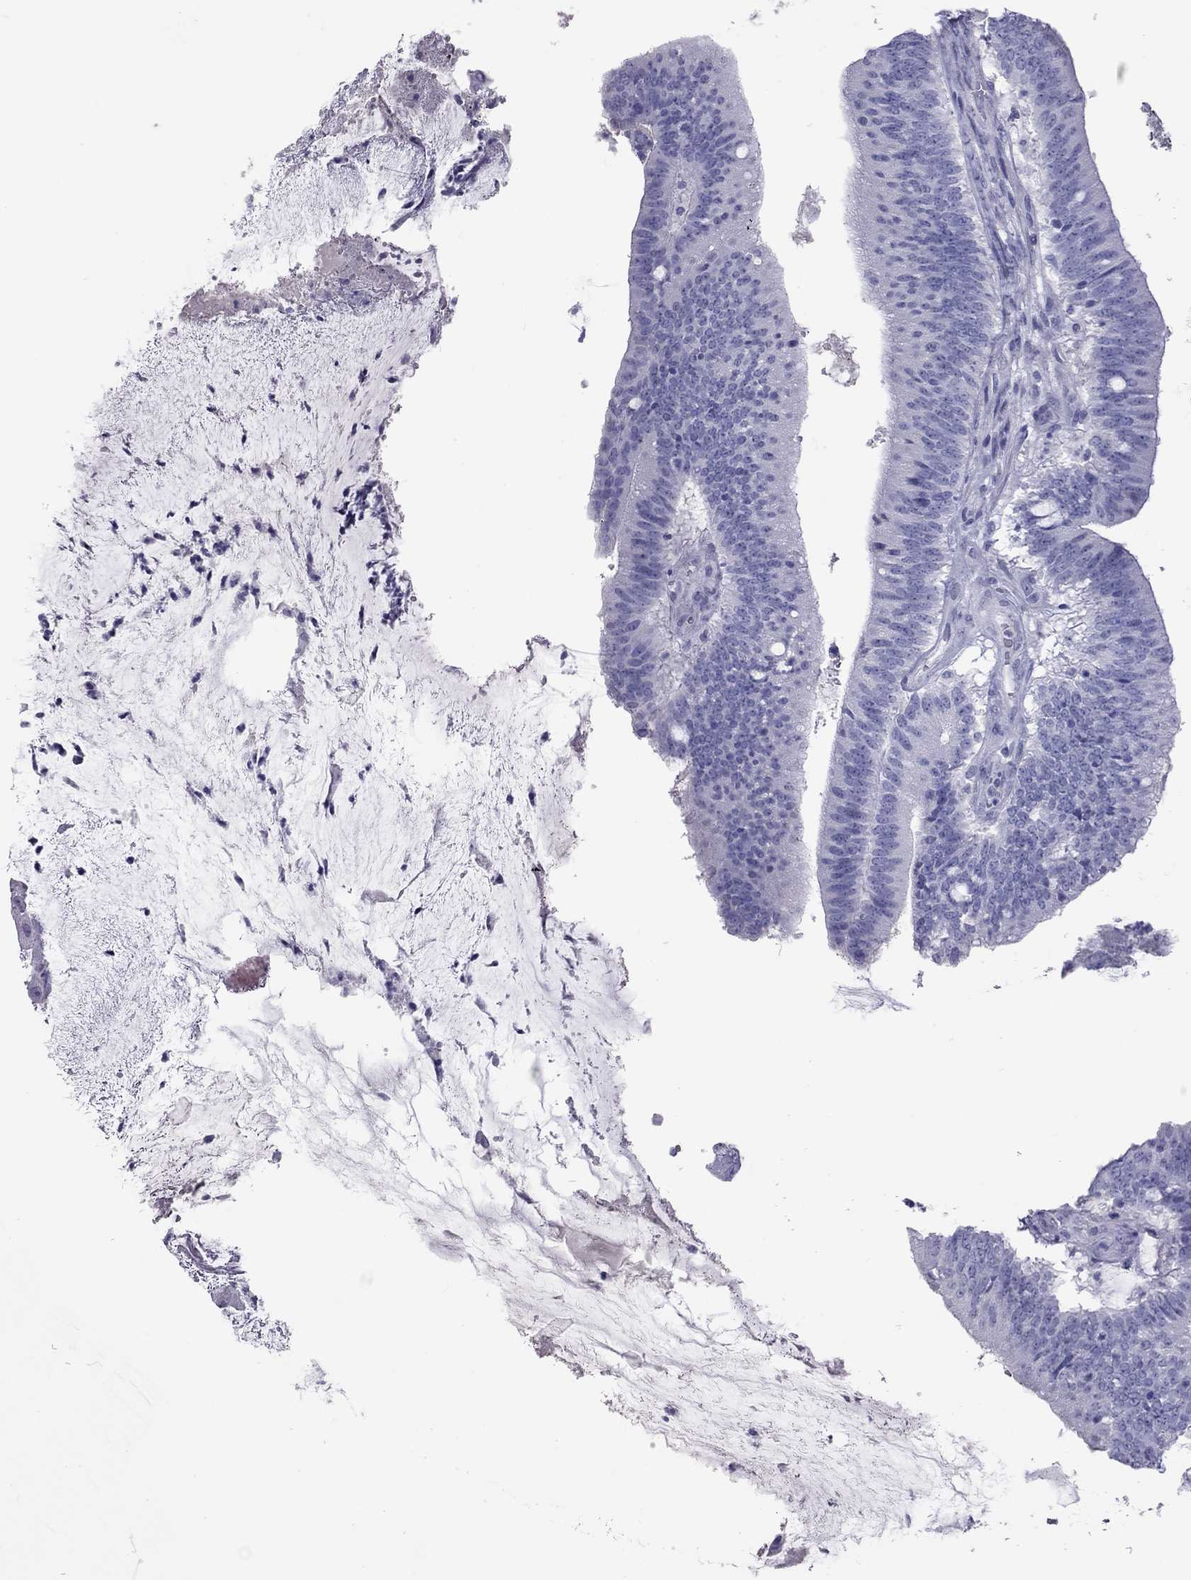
{"staining": {"intensity": "negative", "quantity": "none", "location": "none"}, "tissue": "colorectal cancer", "cell_type": "Tumor cells", "image_type": "cancer", "snomed": [{"axis": "morphology", "description": "Adenocarcinoma, NOS"}, {"axis": "topography", "description": "Colon"}], "caption": "Adenocarcinoma (colorectal) was stained to show a protein in brown. There is no significant staining in tumor cells. Nuclei are stained in blue.", "gene": "STAG3", "patient": {"sex": "female", "age": 43}}